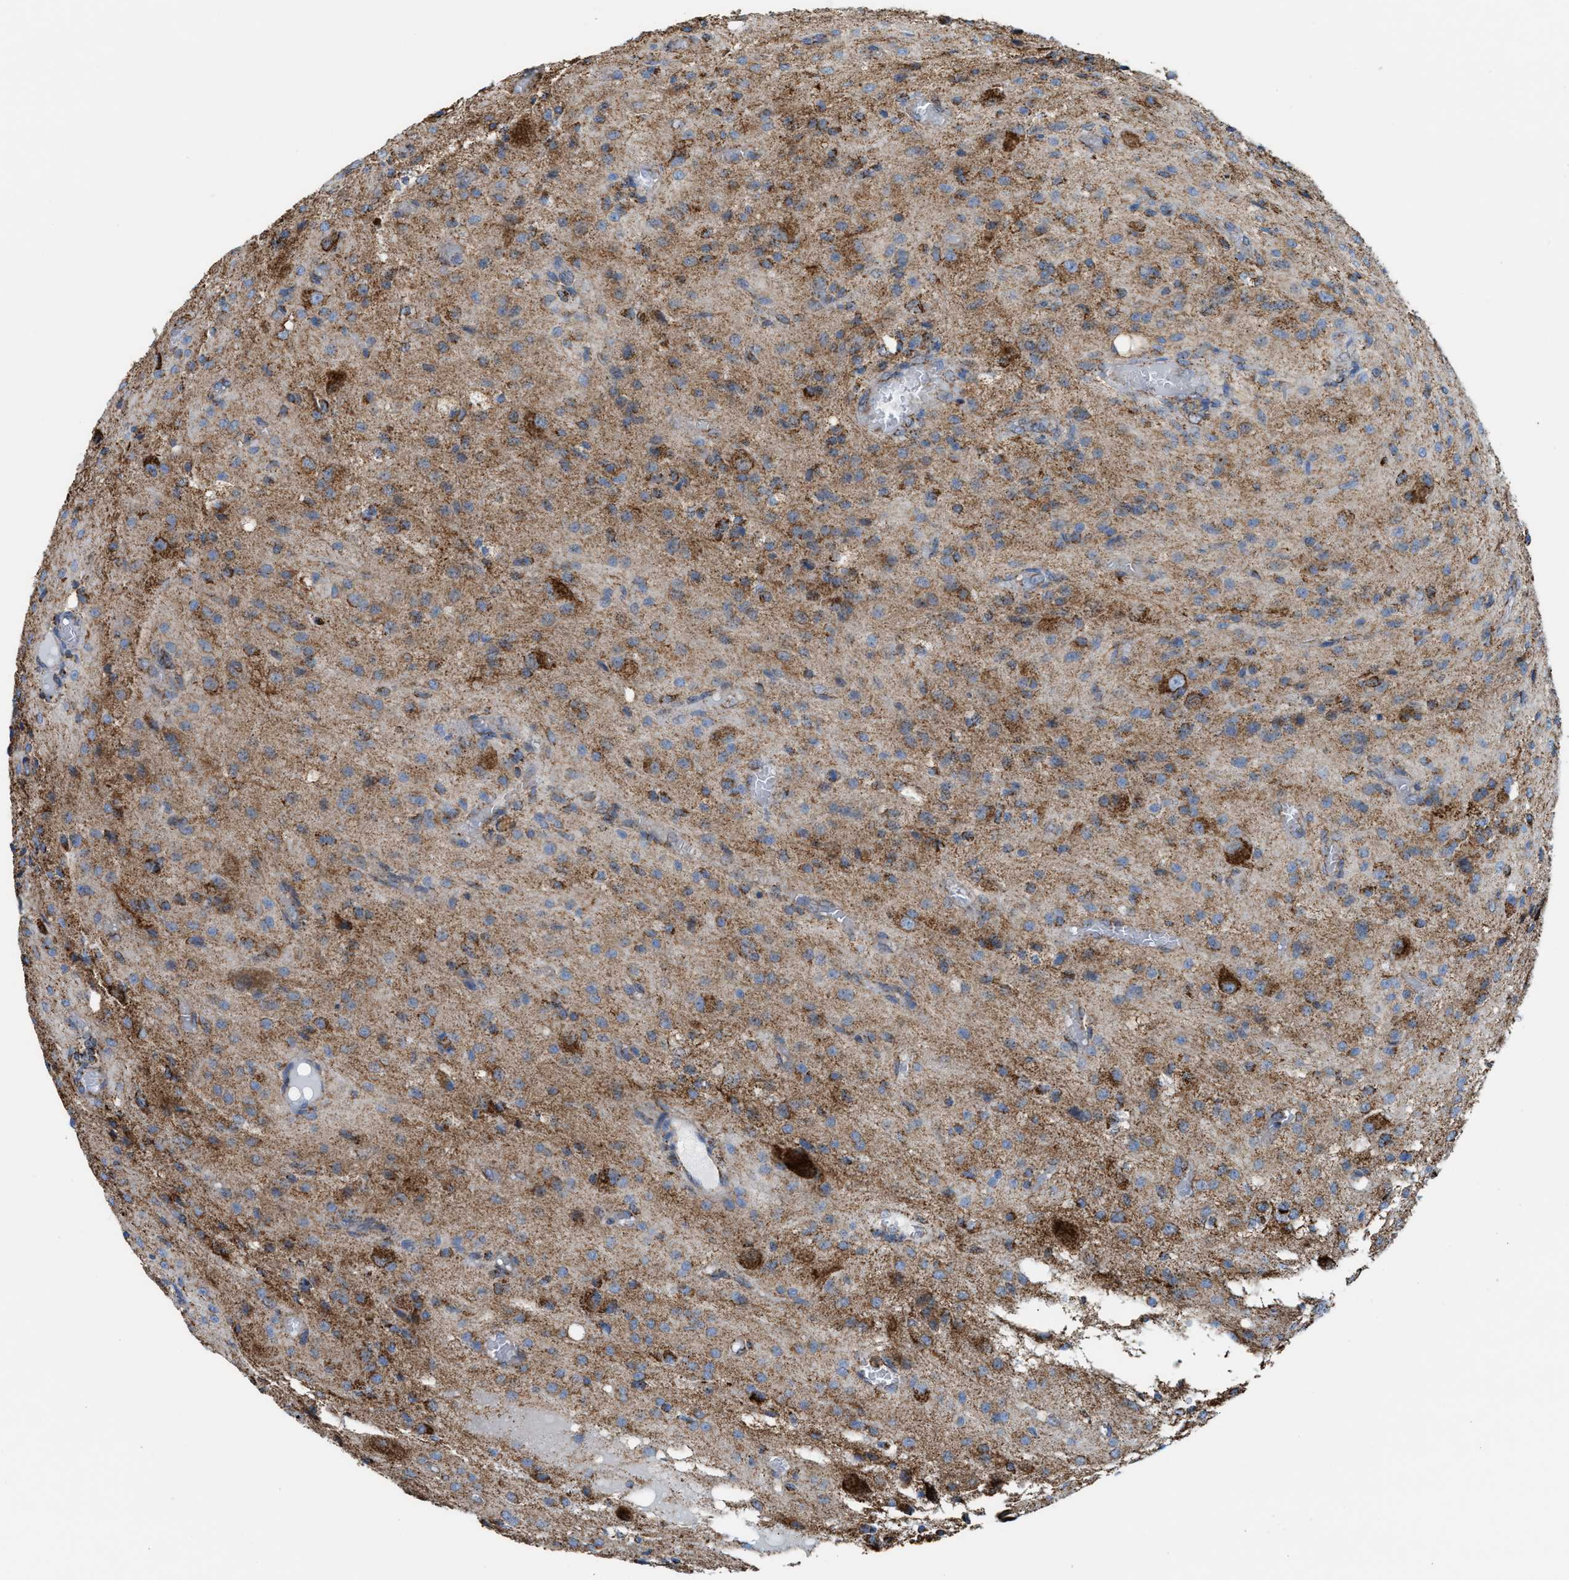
{"staining": {"intensity": "moderate", "quantity": ">75%", "location": "cytoplasmic/membranous"}, "tissue": "glioma", "cell_type": "Tumor cells", "image_type": "cancer", "snomed": [{"axis": "morphology", "description": "Glioma, malignant, High grade"}, {"axis": "topography", "description": "Brain"}], "caption": "Immunohistochemistry (IHC) micrograph of neoplastic tissue: human malignant high-grade glioma stained using immunohistochemistry exhibits medium levels of moderate protein expression localized specifically in the cytoplasmic/membranous of tumor cells, appearing as a cytoplasmic/membranous brown color.", "gene": "ECHS1", "patient": {"sex": "female", "age": 59}}